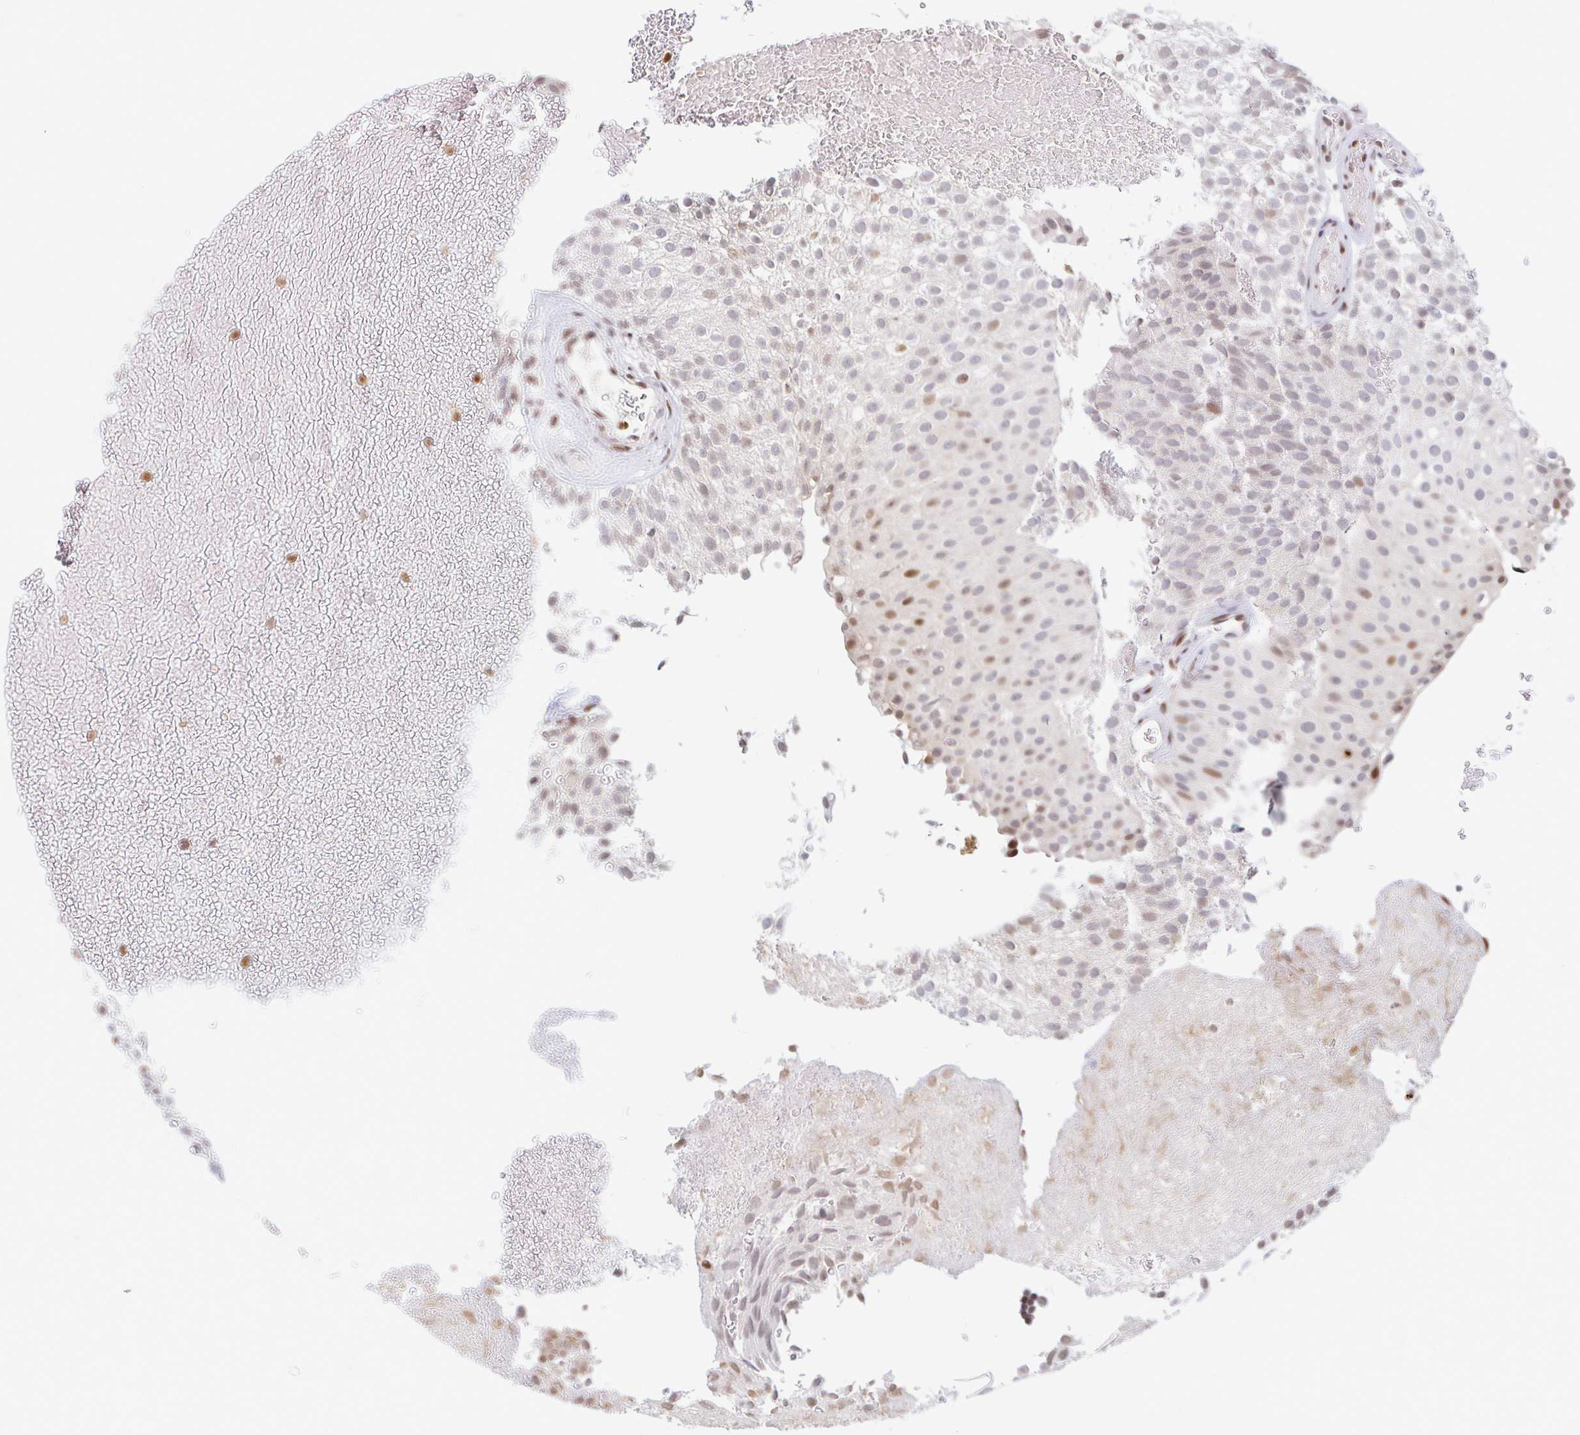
{"staining": {"intensity": "moderate", "quantity": "<25%", "location": "nuclear"}, "tissue": "urothelial cancer", "cell_type": "Tumor cells", "image_type": "cancer", "snomed": [{"axis": "morphology", "description": "Urothelial carcinoma, Low grade"}, {"axis": "topography", "description": "Urinary bladder"}], "caption": "Urothelial cancer stained for a protein shows moderate nuclear positivity in tumor cells.", "gene": "HOXC10", "patient": {"sex": "male", "age": 78}}